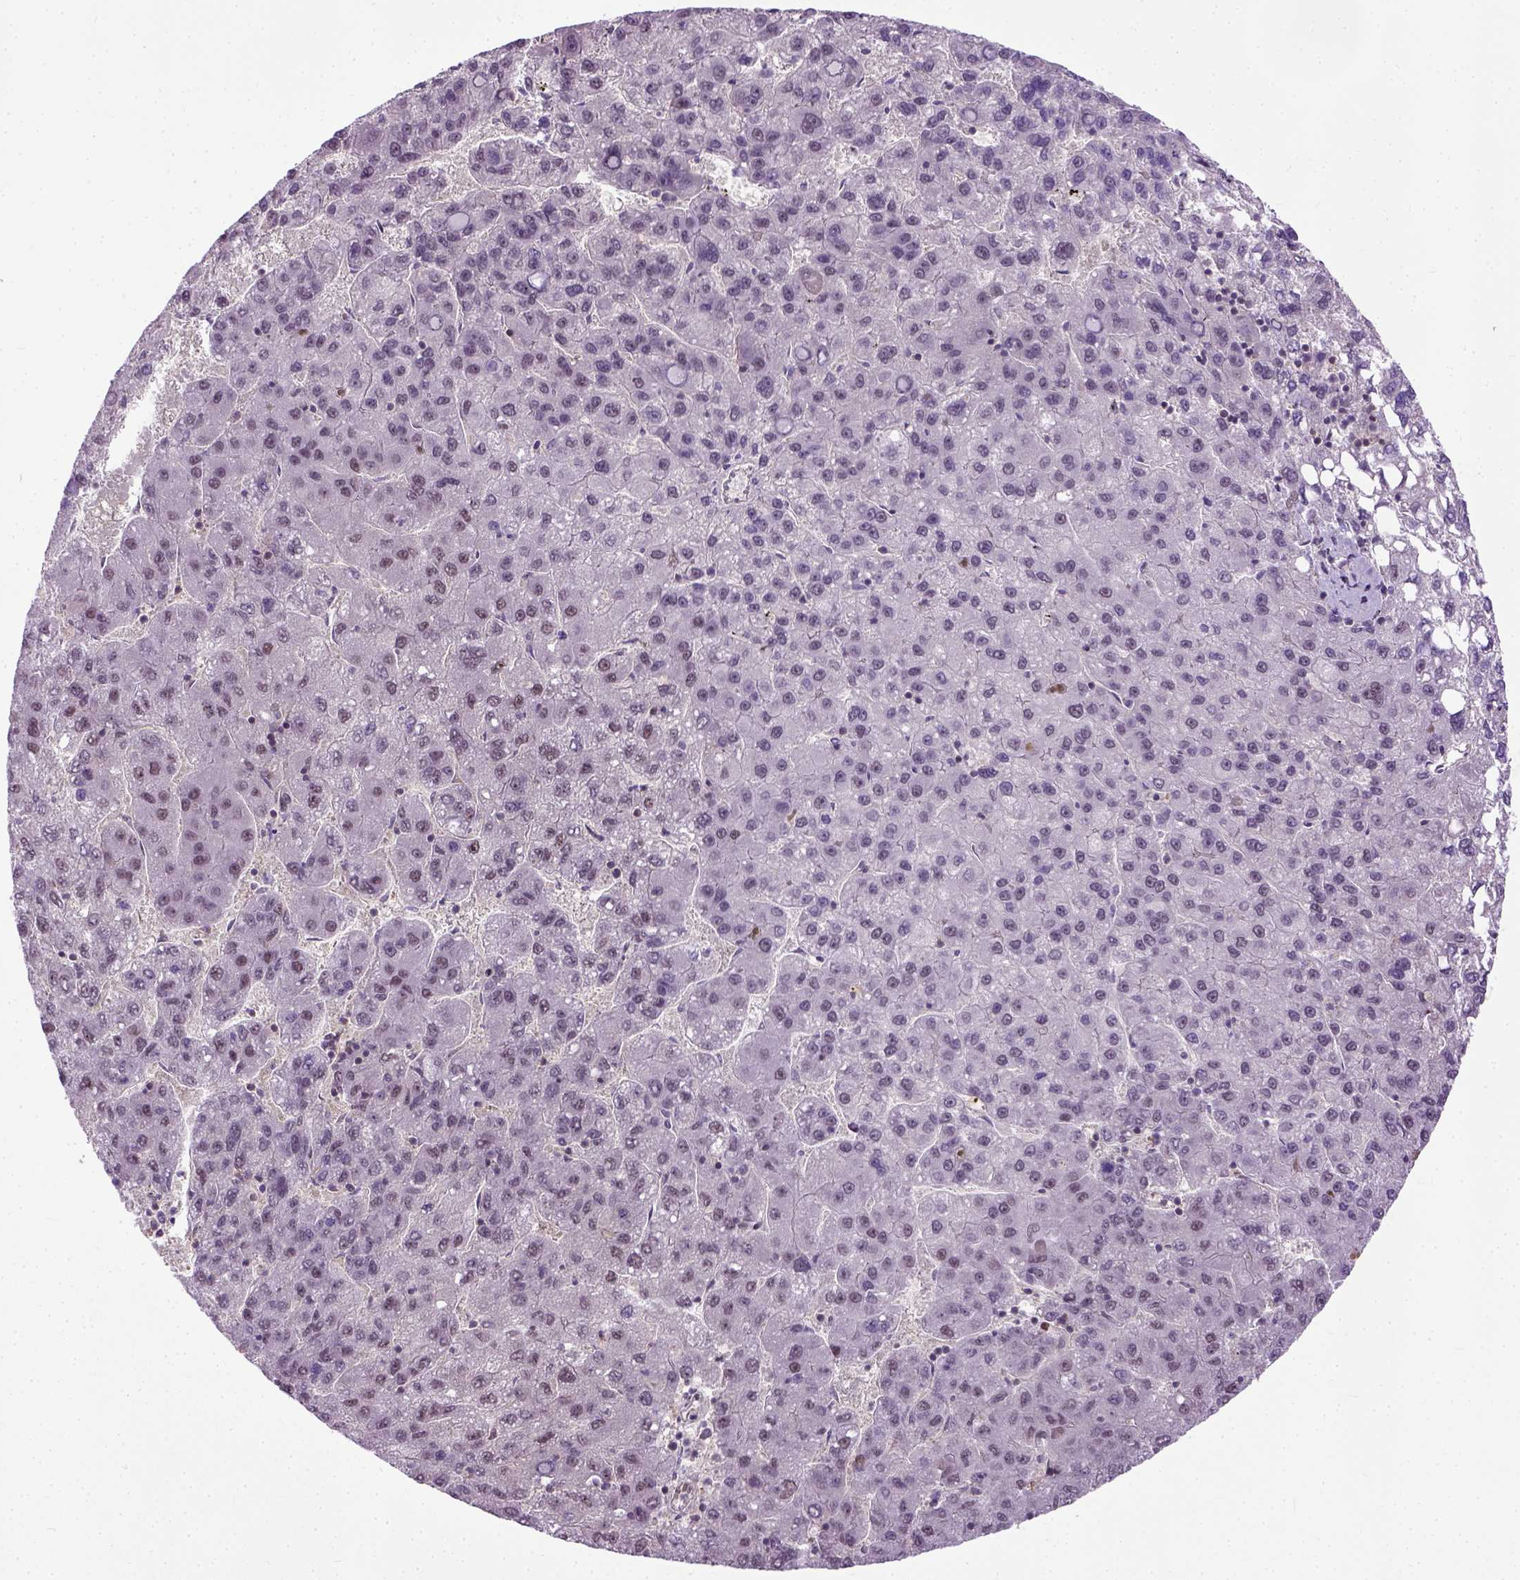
{"staining": {"intensity": "moderate", "quantity": "<25%", "location": "nuclear"}, "tissue": "liver cancer", "cell_type": "Tumor cells", "image_type": "cancer", "snomed": [{"axis": "morphology", "description": "Carcinoma, Hepatocellular, NOS"}, {"axis": "topography", "description": "Liver"}], "caption": "Liver cancer stained with a protein marker demonstrates moderate staining in tumor cells.", "gene": "UBA3", "patient": {"sex": "female", "age": 82}}